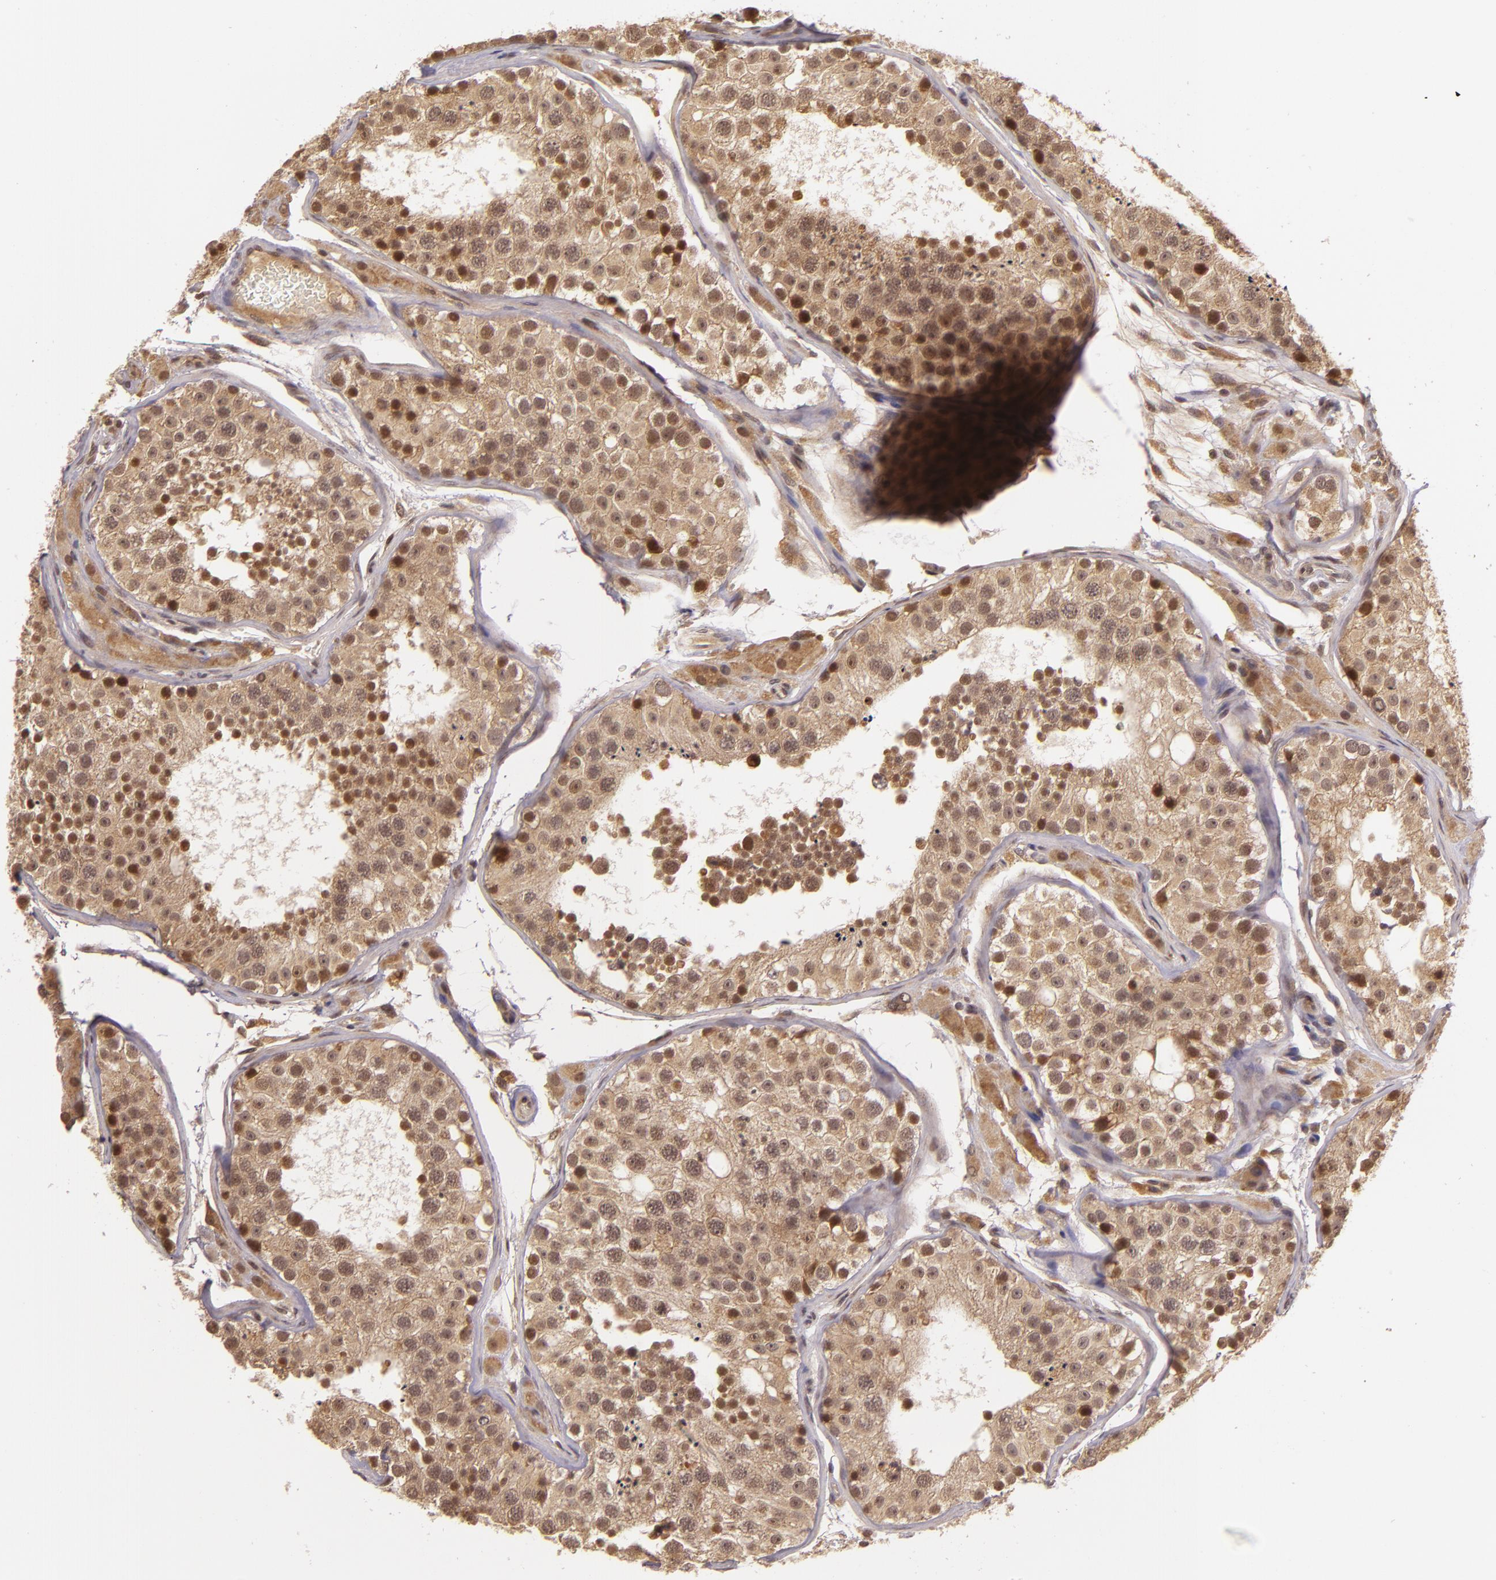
{"staining": {"intensity": "moderate", "quantity": ">75%", "location": "cytoplasmic/membranous,nuclear"}, "tissue": "testis", "cell_type": "Cells in seminiferous ducts", "image_type": "normal", "snomed": [{"axis": "morphology", "description": "Normal tissue, NOS"}, {"axis": "topography", "description": "Testis"}], "caption": "Immunohistochemical staining of unremarkable testis shows moderate cytoplasmic/membranous,nuclear protein expression in about >75% of cells in seminiferous ducts. (DAB (3,3'-diaminobenzidine) IHC, brown staining for protein, blue staining for nuclei).", "gene": "TXNRD2", "patient": {"sex": "male", "age": 26}}